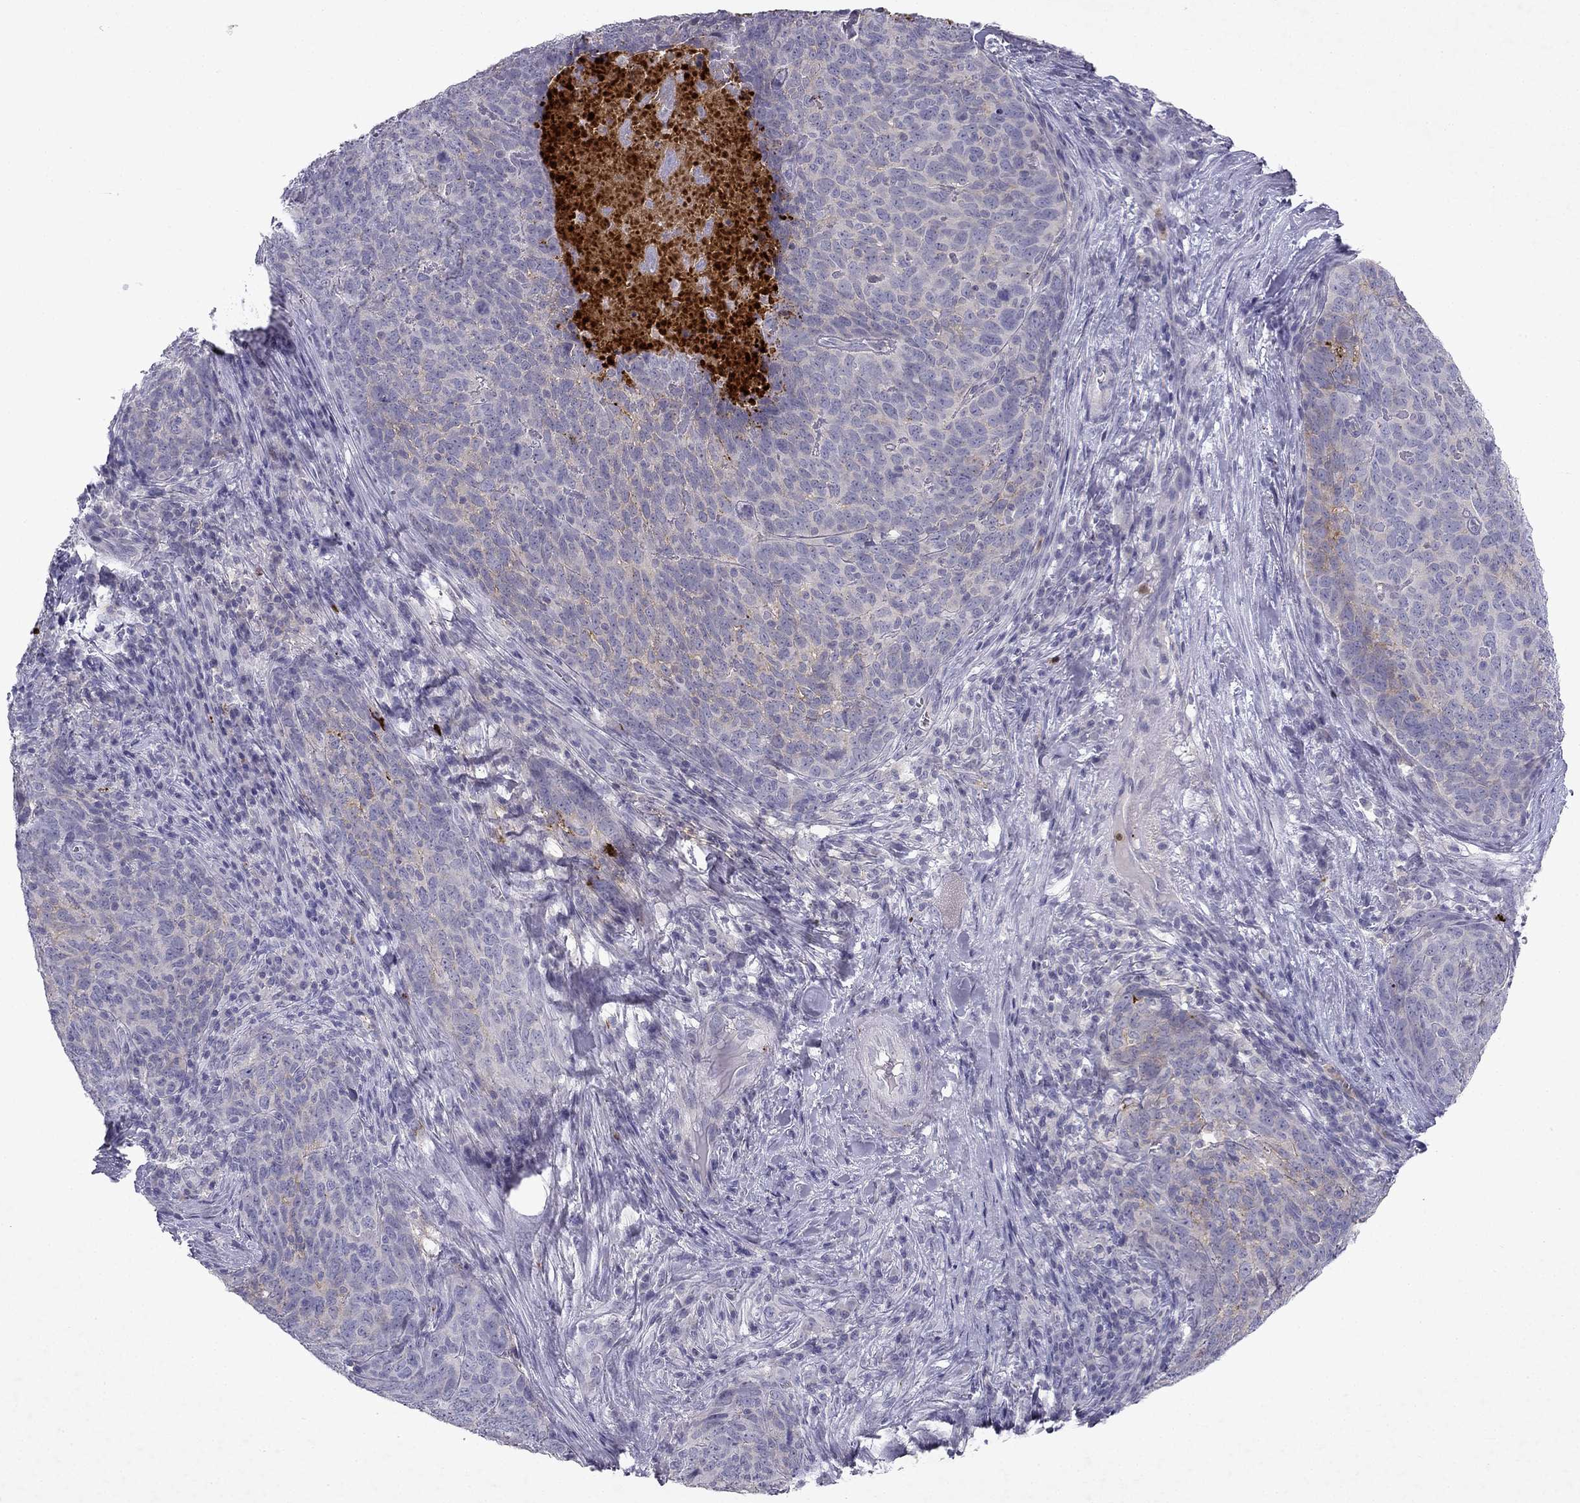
{"staining": {"intensity": "negative", "quantity": "none", "location": "none"}, "tissue": "skin cancer", "cell_type": "Tumor cells", "image_type": "cancer", "snomed": [{"axis": "morphology", "description": "Squamous cell carcinoma, NOS"}, {"axis": "topography", "description": "Skin"}, {"axis": "topography", "description": "Anal"}], "caption": "Histopathology image shows no significant protein expression in tumor cells of skin cancer (squamous cell carcinoma). The staining was performed using DAB (3,3'-diaminobenzidine) to visualize the protein expression in brown, while the nuclei were stained in blue with hematoxylin (Magnification: 20x).", "gene": "SLC6A4", "patient": {"sex": "female", "age": 51}}